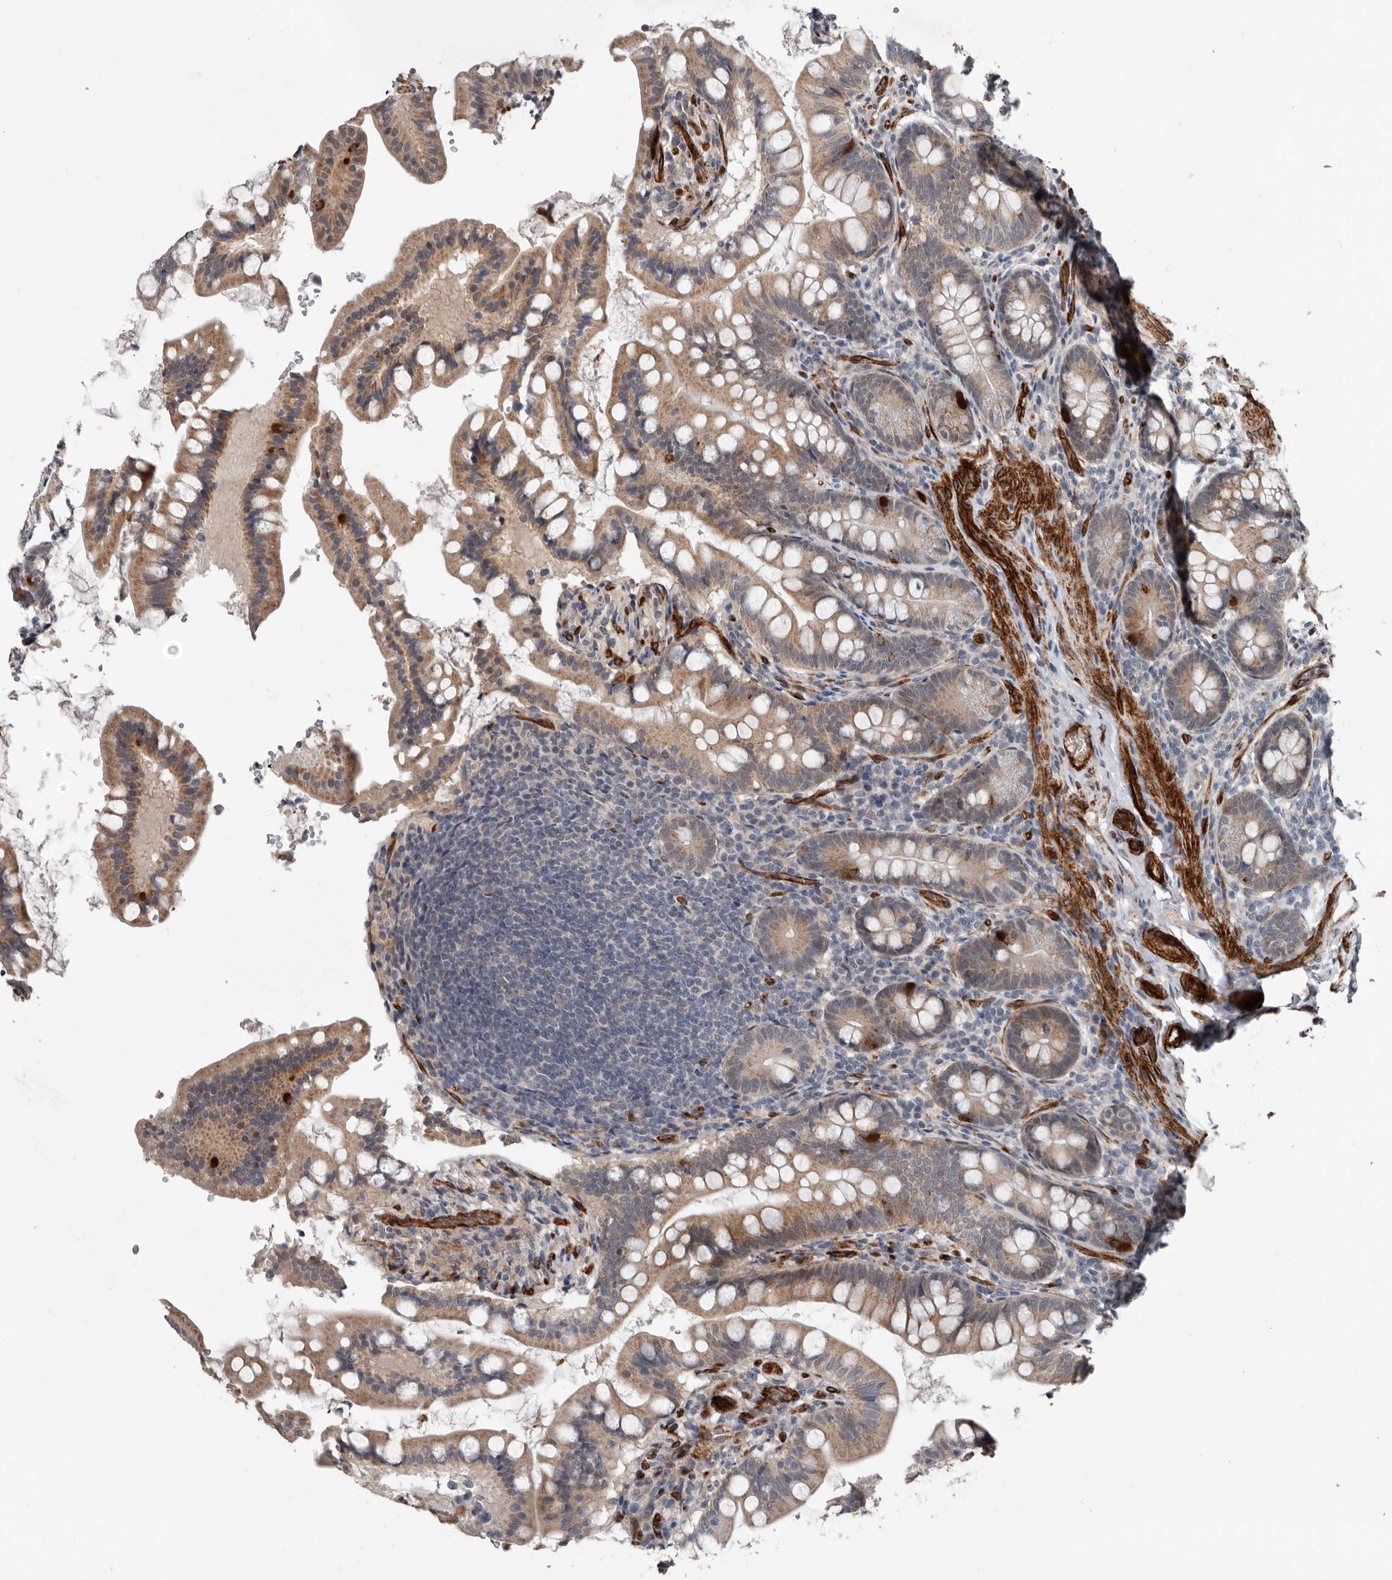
{"staining": {"intensity": "moderate", "quantity": ">75%", "location": "cytoplasmic/membranous"}, "tissue": "small intestine", "cell_type": "Glandular cells", "image_type": "normal", "snomed": [{"axis": "morphology", "description": "Normal tissue, NOS"}, {"axis": "topography", "description": "Small intestine"}], "caption": "A histopathology image of small intestine stained for a protein reveals moderate cytoplasmic/membranous brown staining in glandular cells. (Stains: DAB in brown, nuclei in blue, Microscopy: brightfield microscopy at high magnification).", "gene": "RANBP17", "patient": {"sex": "male", "age": 7}}